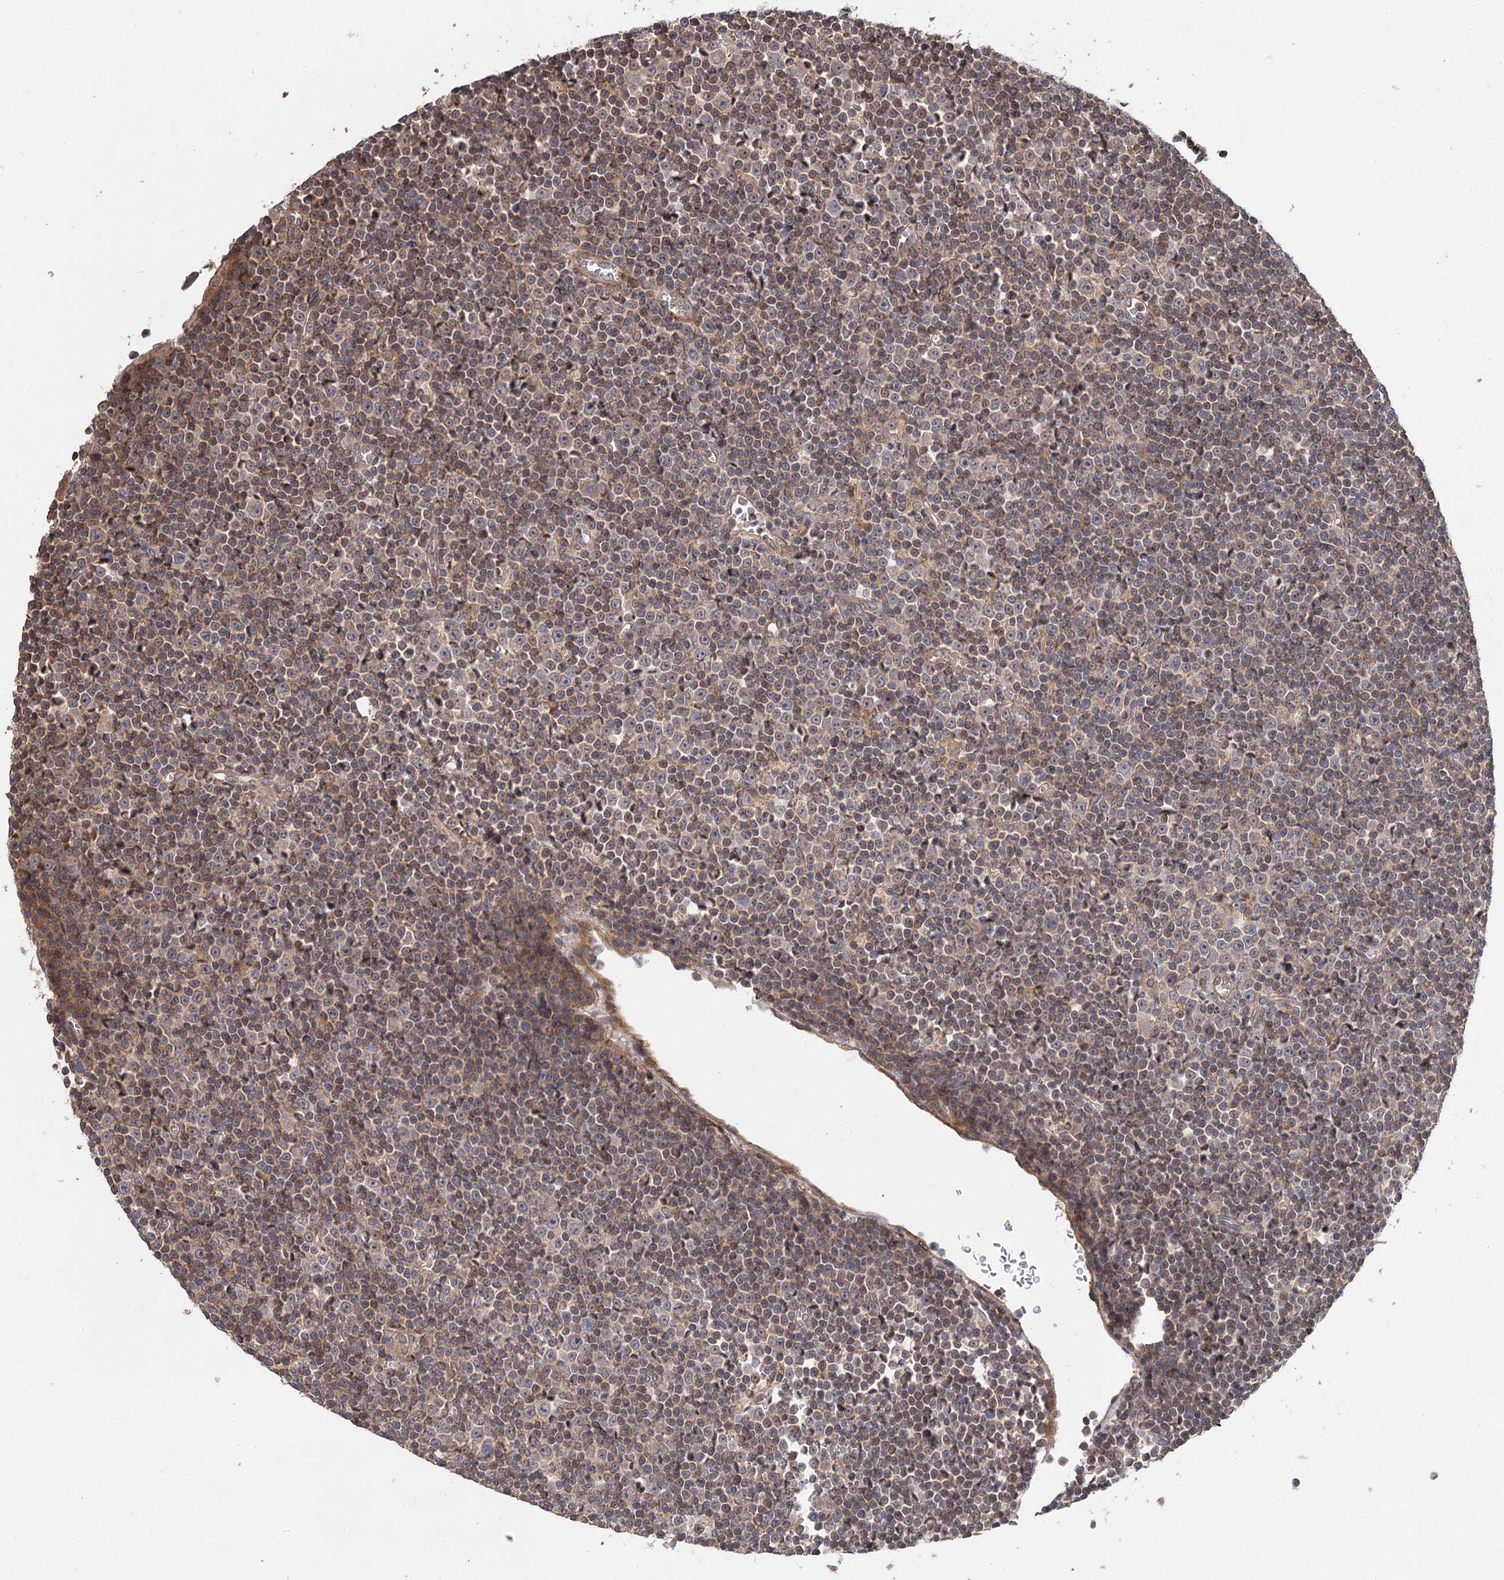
{"staining": {"intensity": "moderate", "quantity": "25%-75%", "location": "cytoplasmic/membranous"}, "tissue": "lymphoma", "cell_type": "Tumor cells", "image_type": "cancer", "snomed": [{"axis": "morphology", "description": "Malignant lymphoma, non-Hodgkin's type, Low grade"}, {"axis": "topography", "description": "Lymph node"}], "caption": "This photomicrograph shows immunohistochemistry staining of malignant lymphoma, non-Hodgkin's type (low-grade), with medium moderate cytoplasmic/membranous expression in about 25%-75% of tumor cells.", "gene": "FBXW8", "patient": {"sex": "female", "age": 67}}